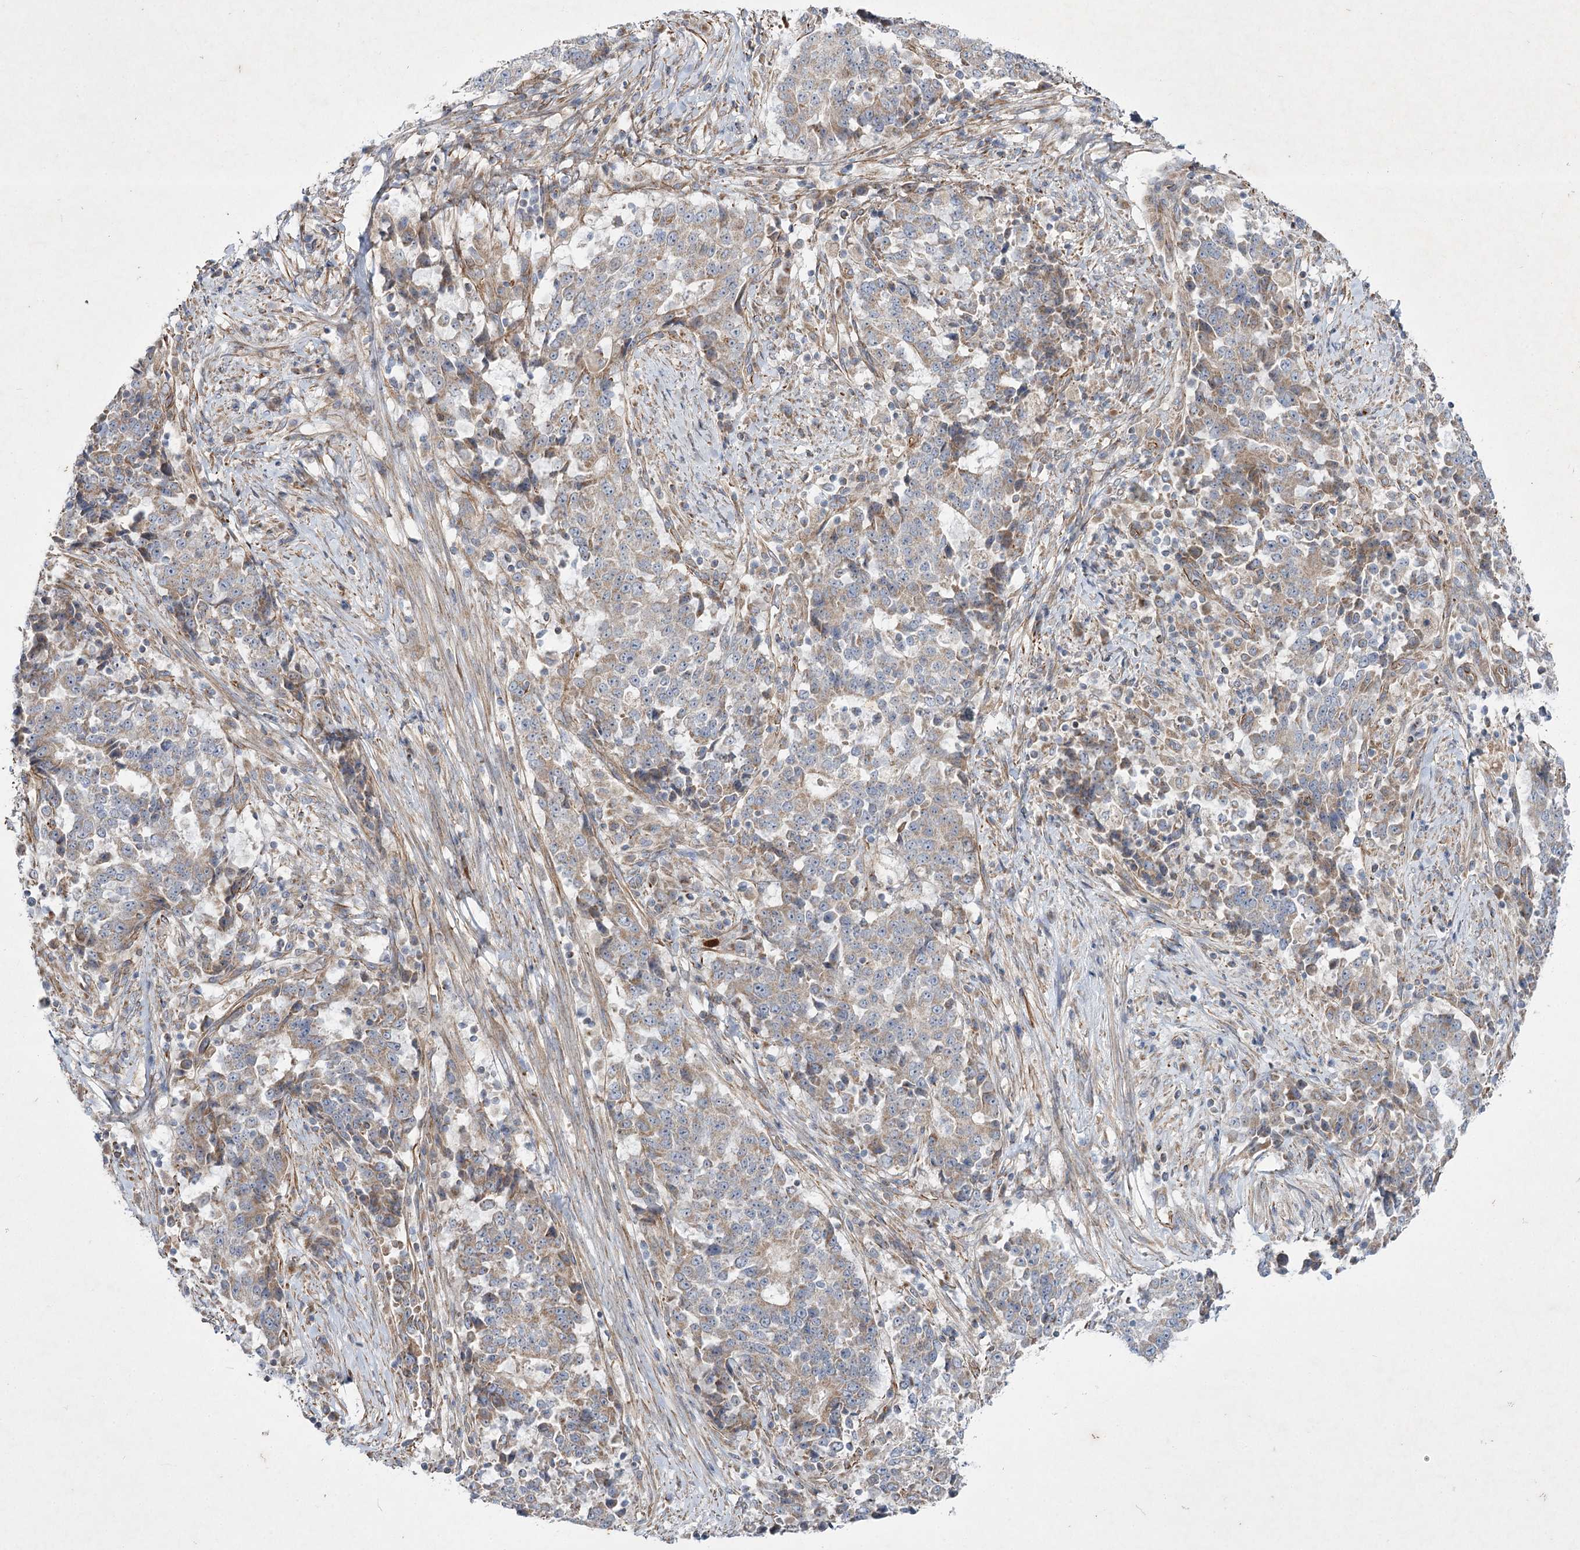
{"staining": {"intensity": "weak", "quantity": ">75%", "location": "cytoplasmic/membranous"}, "tissue": "stomach cancer", "cell_type": "Tumor cells", "image_type": "cancer", "snomed": [{"axis": "morphology", "description": "Adenocarcinoma, NOS"}, {"axis": "topography", "description": "Stomach"}], "caption": "High-power microscopy captured an immunohistochemistry (IHC) image of stomach cancer (adenocarcinoma), revealing weak cytoplasmic/membranous expression in approximately >75% of tumor cells.", "gene": "KIAA0825", "patient": {"sex": "male", "age": 59}}